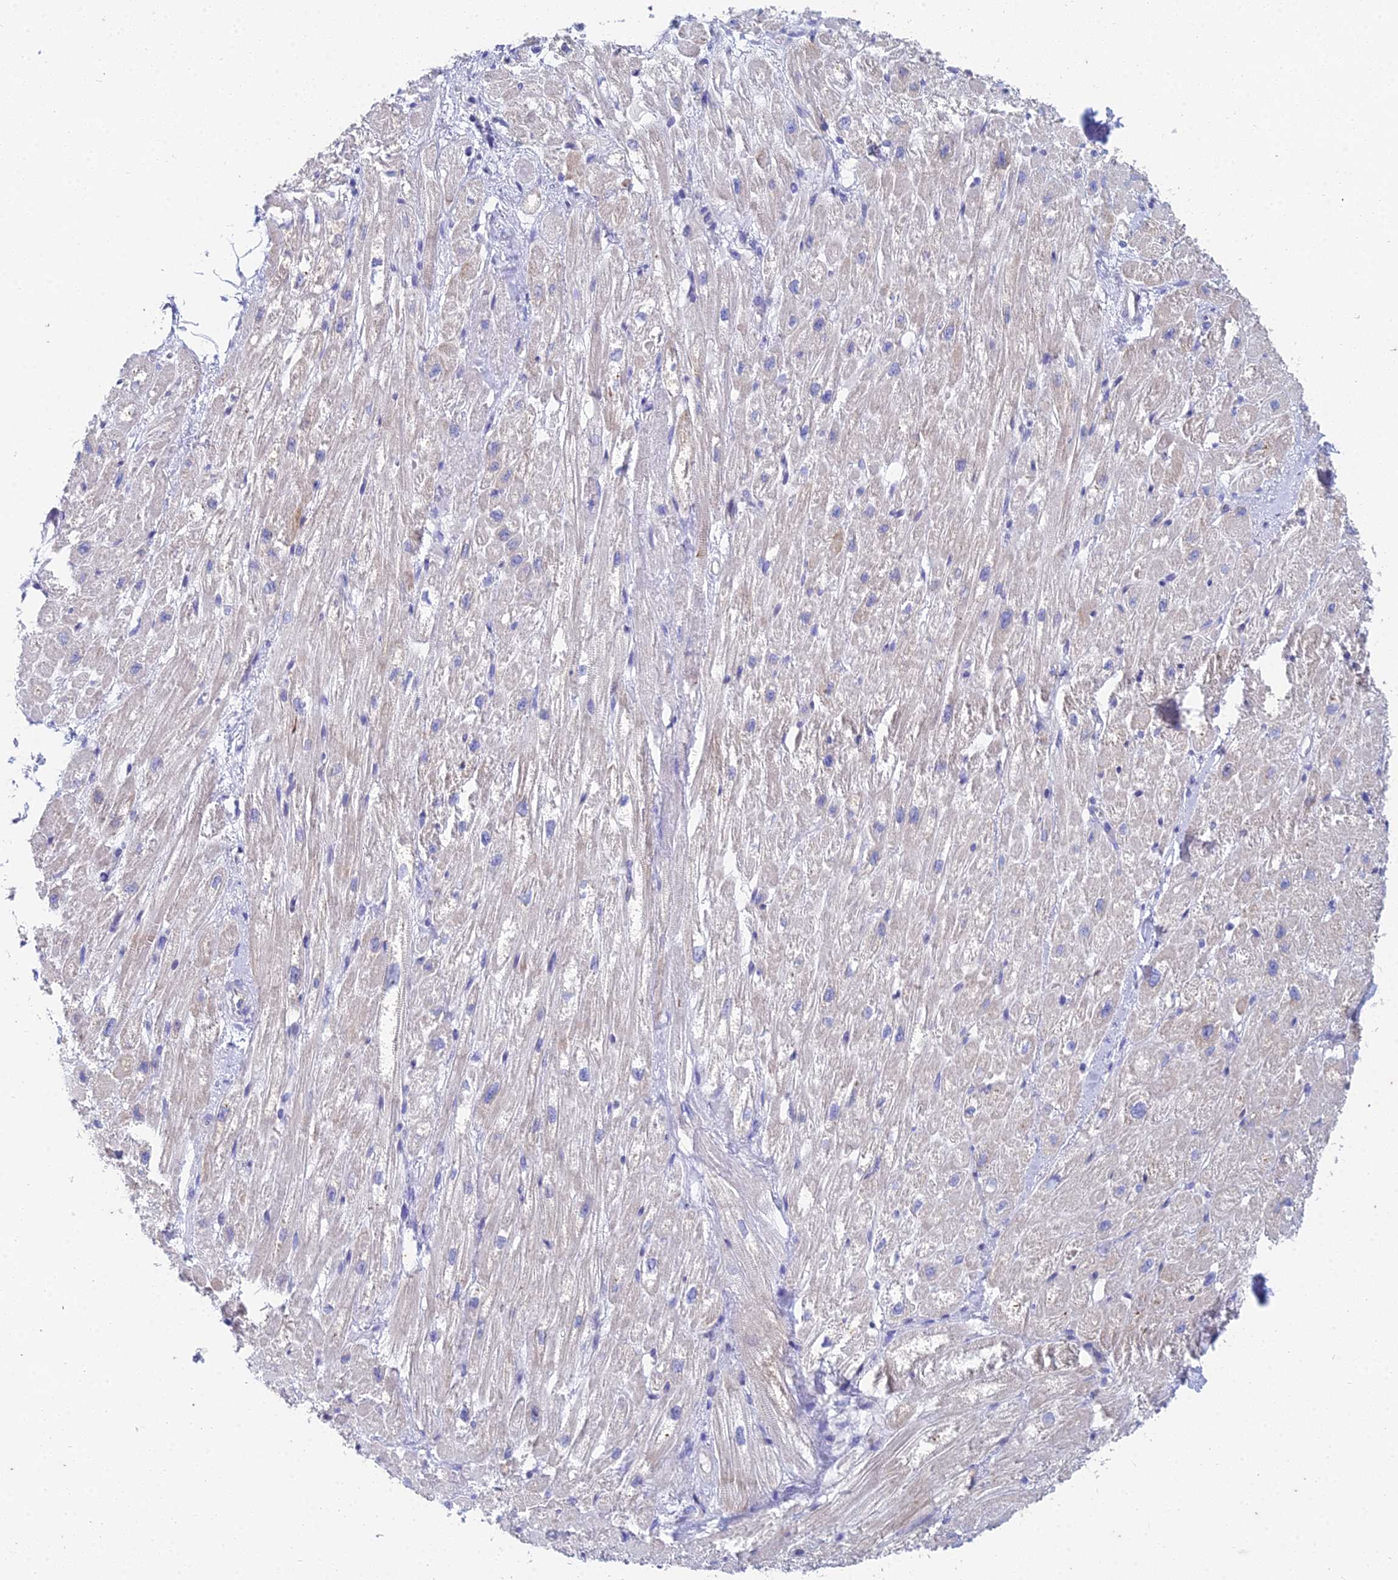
{"staining": {"intensity": "weak", "quantity": "25%-75%", "location": "cytoplasmic/membranous"}, "tissue": "heart muscle", "cell_type": "Cardiomyocytes", "image_type": "normal", "snomed": [{"axis": "morphology", "description": "Normal tissue, NOS"}, {"axis": "topography", "description": "Heart"}], "caption": "Protein staining reveals weak cytoplasmic/membranous expression in approximately 25%-75% of cardiomyocytes in normal heart muscle.", "gene": "EEF2KMT", "patient": {"sex": "male", "age": 65}}